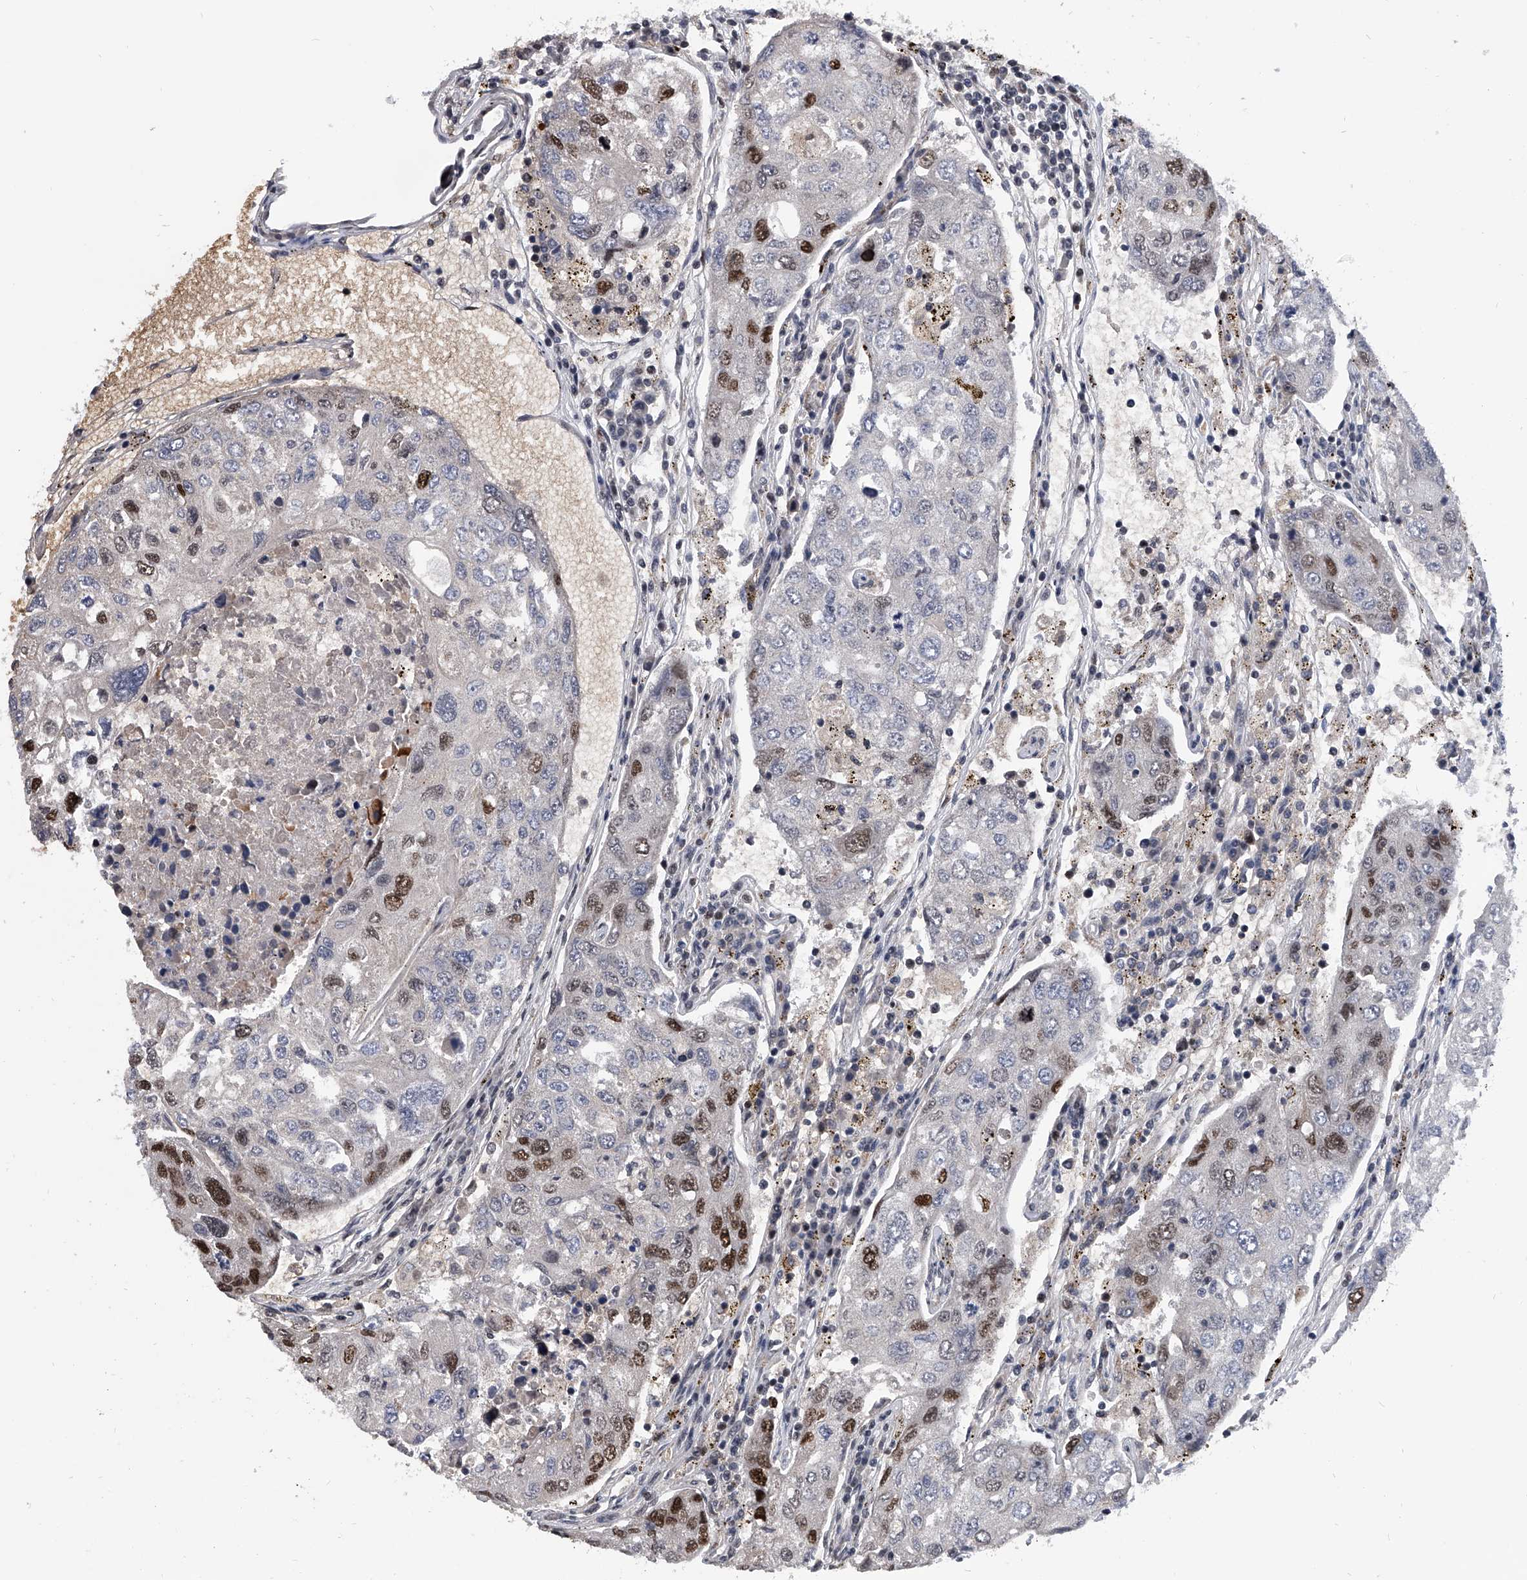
{"staining": {"intensity": "moderate", "quantity": "25%-75%", "location": "nuclear"}, "tissue": "urothelial cancer", "cell_type": "Tumor cells", "image_type": "cancer", "snomed": [{"axis": "morphology", "description": "Urothelial carcinoma, High grade"}, {"axis": "topography", "description": "Lymph node"}, {"axis": "topography", "description": "Urinary bladder"}], "caption": "This photomicrograph exhibits immunohistochemistry (IHC) staining of human urothelial carcinoma (high-grade), with medium moderate nuclear staining in approximately 25%-75% of tumor cells.", "gene": "SIM2", "patient": {"sex": "male", "age": 51}}